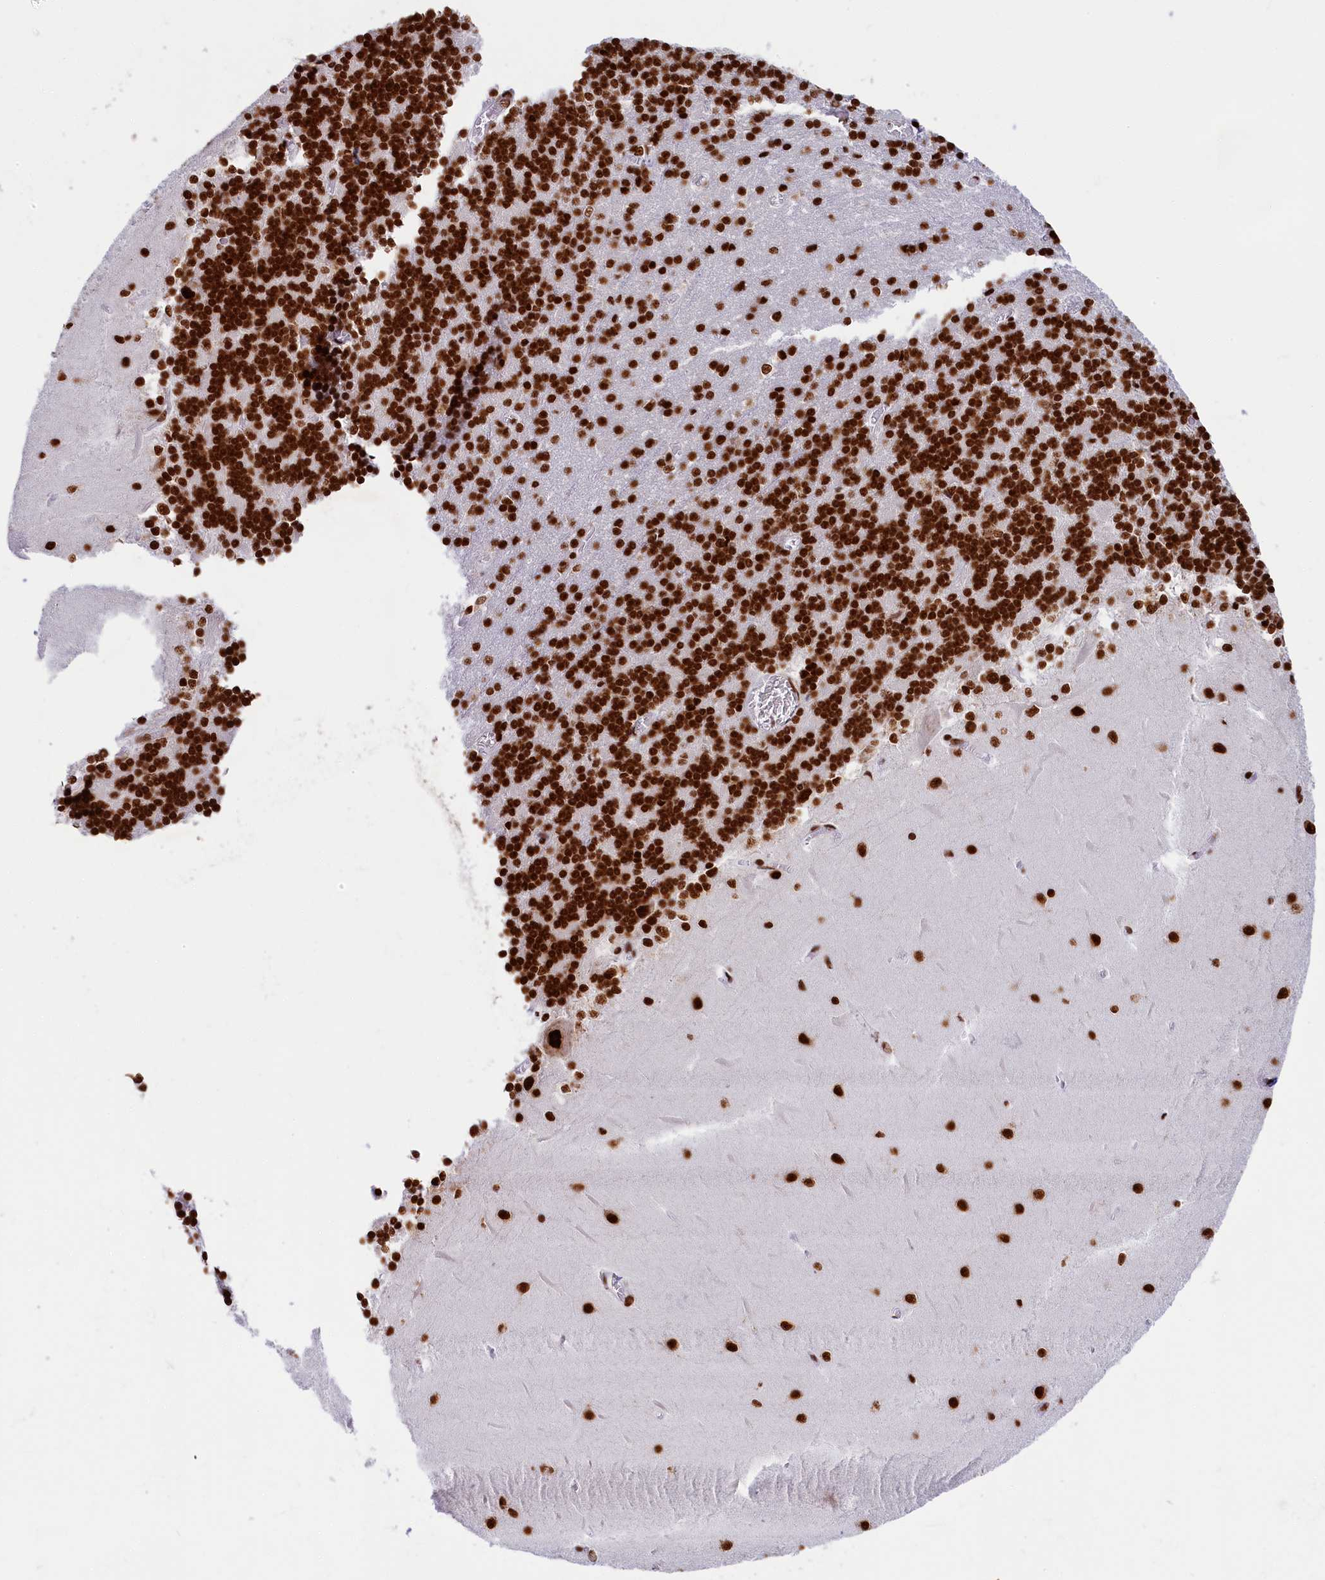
{"staining": {"intensity": "strong", "quantity": ">75%", "location": "nuclear"}, "tissue": "cerebellum", "cell_type": "Cells in granular layer", "image_type": "normal", "snomed": [{"axis": "morphology", "description": "Normal tissue, NOS"}, {"axis": "topography", "description": "Cerebellum"}], "caption": "This image exhibits IHC staining of normal cerebellum, with high strong nuclear expression in about >75% of cells in granular layer.", "gene": "SNRNP70", "patient": {"sex": "male", "age": 37}}